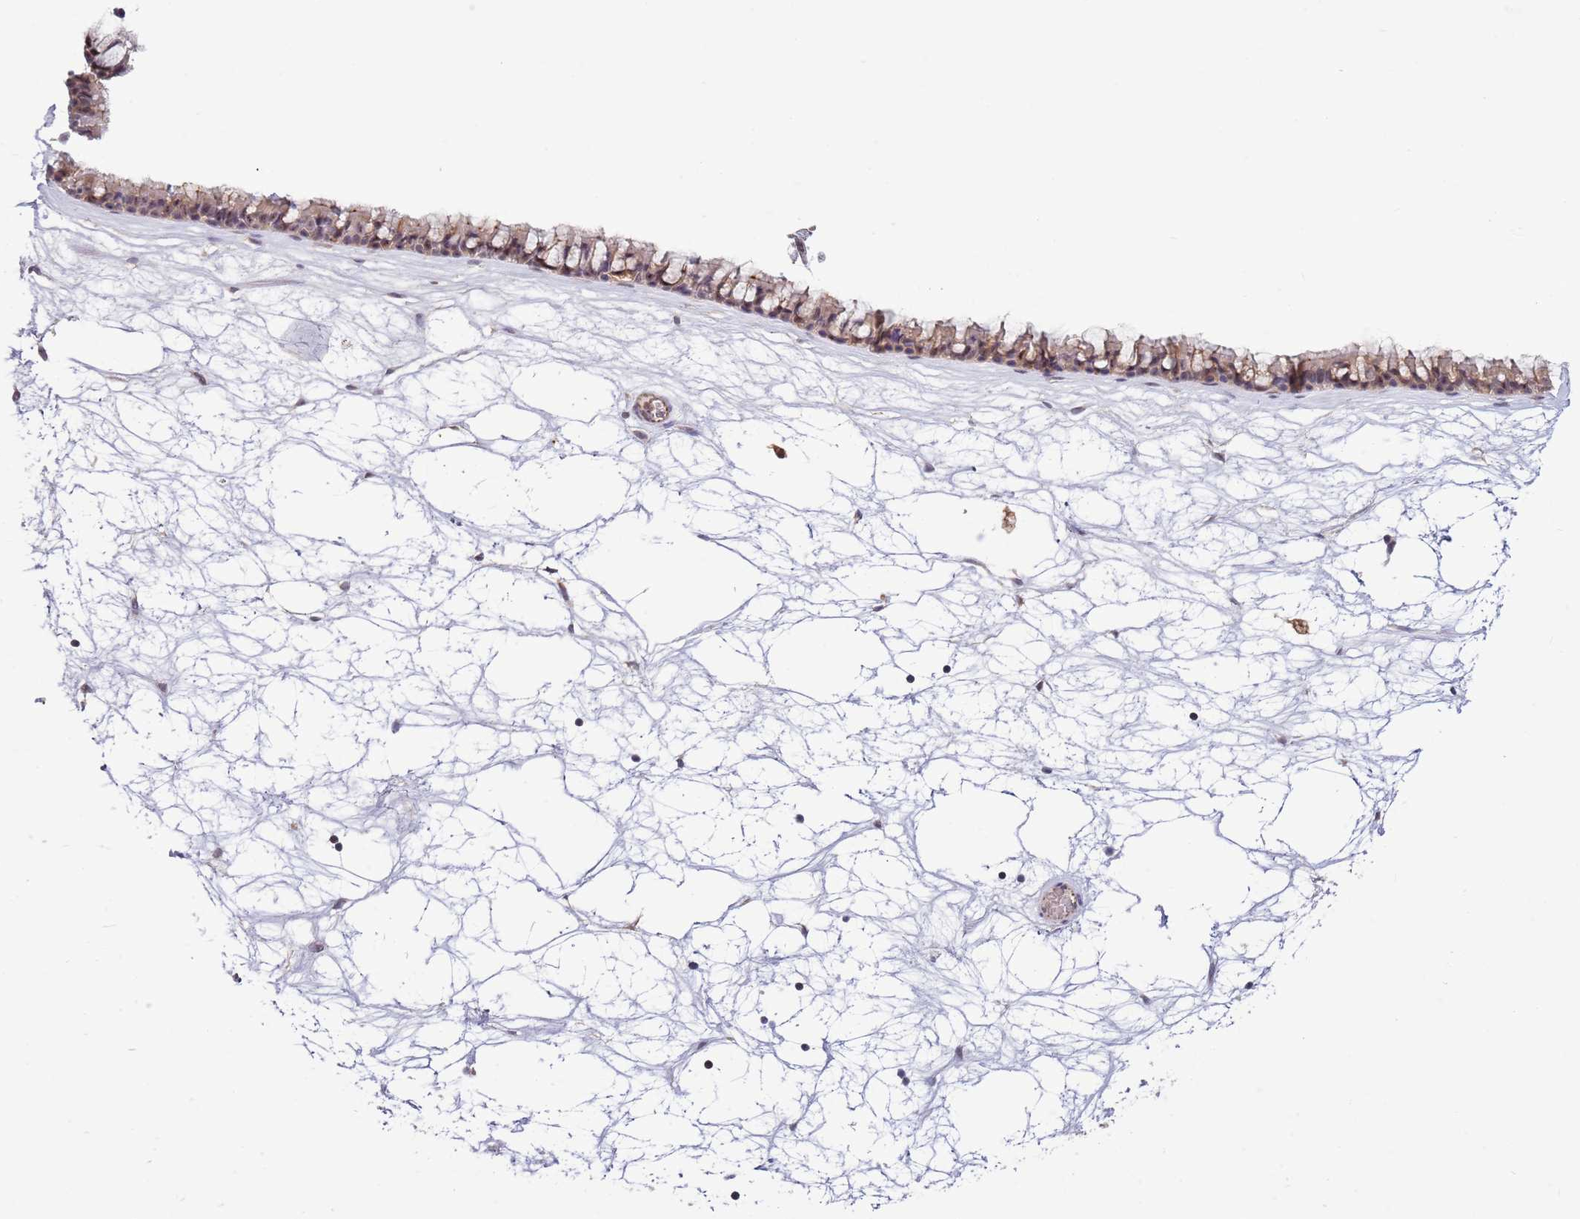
{"staining": {"intensity": "weak", "quantity": ">75%", "location": "cytoplasmic/membranous"}, "tissue": "nasopharynx", "cell_type": "Respiratory epithelial cells", "image_type": "normal", "snomed": [{"axis": "morphology", "description": "Normal tissue, NOS"}, {"axis": "topography", "description": "Nasopharynx"}], "caption": "Protein staining displays weak cytoplasmic/membranous staining in about >75% of respiratory epithelial cells in normal nasopharynx. The staining is performed using DAB brown chromogen to label protein expression. The nuclei are counter-stained blue using hematoxylin.", "gene": "CCNJL", "patient": {"sex": "male", "age": 64}}